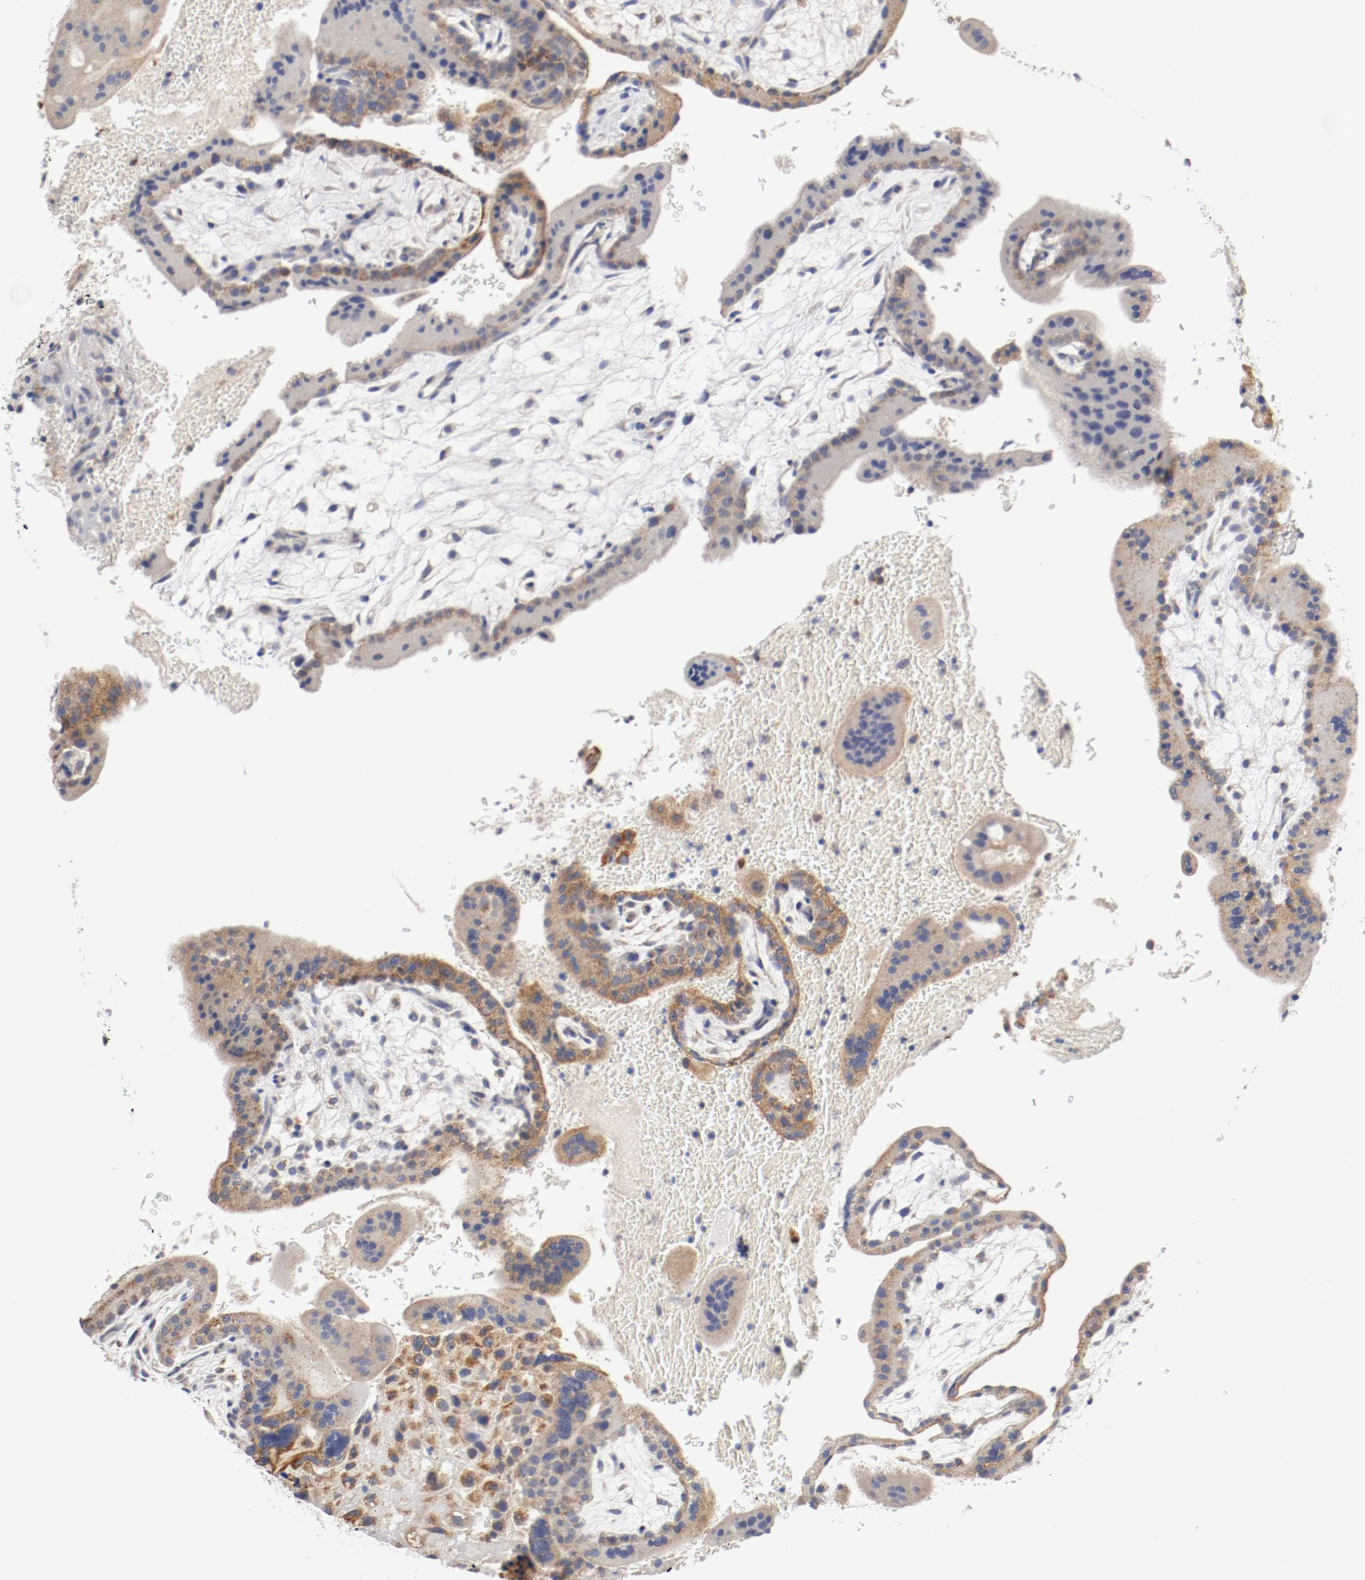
{"staining": {"intensity": "moderate", "quantity": ">75%", "location": "cytoplasmic/membranous"}, "tissue": "placenta", "cell_type": "Decidual cells", "image_type": "normal", "snomed": [{"axis": "morphology", "description": "Normal tissue, NOS"}, {"axis": "topography", "description": "Placenta"}], "caption": "Immunohistochemistry (IHC) of unremarkable human placenta shows medium levels of moderate cytoplasmic/membranous staining in approximately >75% of decidual cells. (Stains: DAB (3,3'-diaminobenzidine) in brown, nuclei in blue, Microscopy: brightfield microscopy at high magnification).", "gene": "PCSK6", "patient": {"sex": "female", "age": 35}}